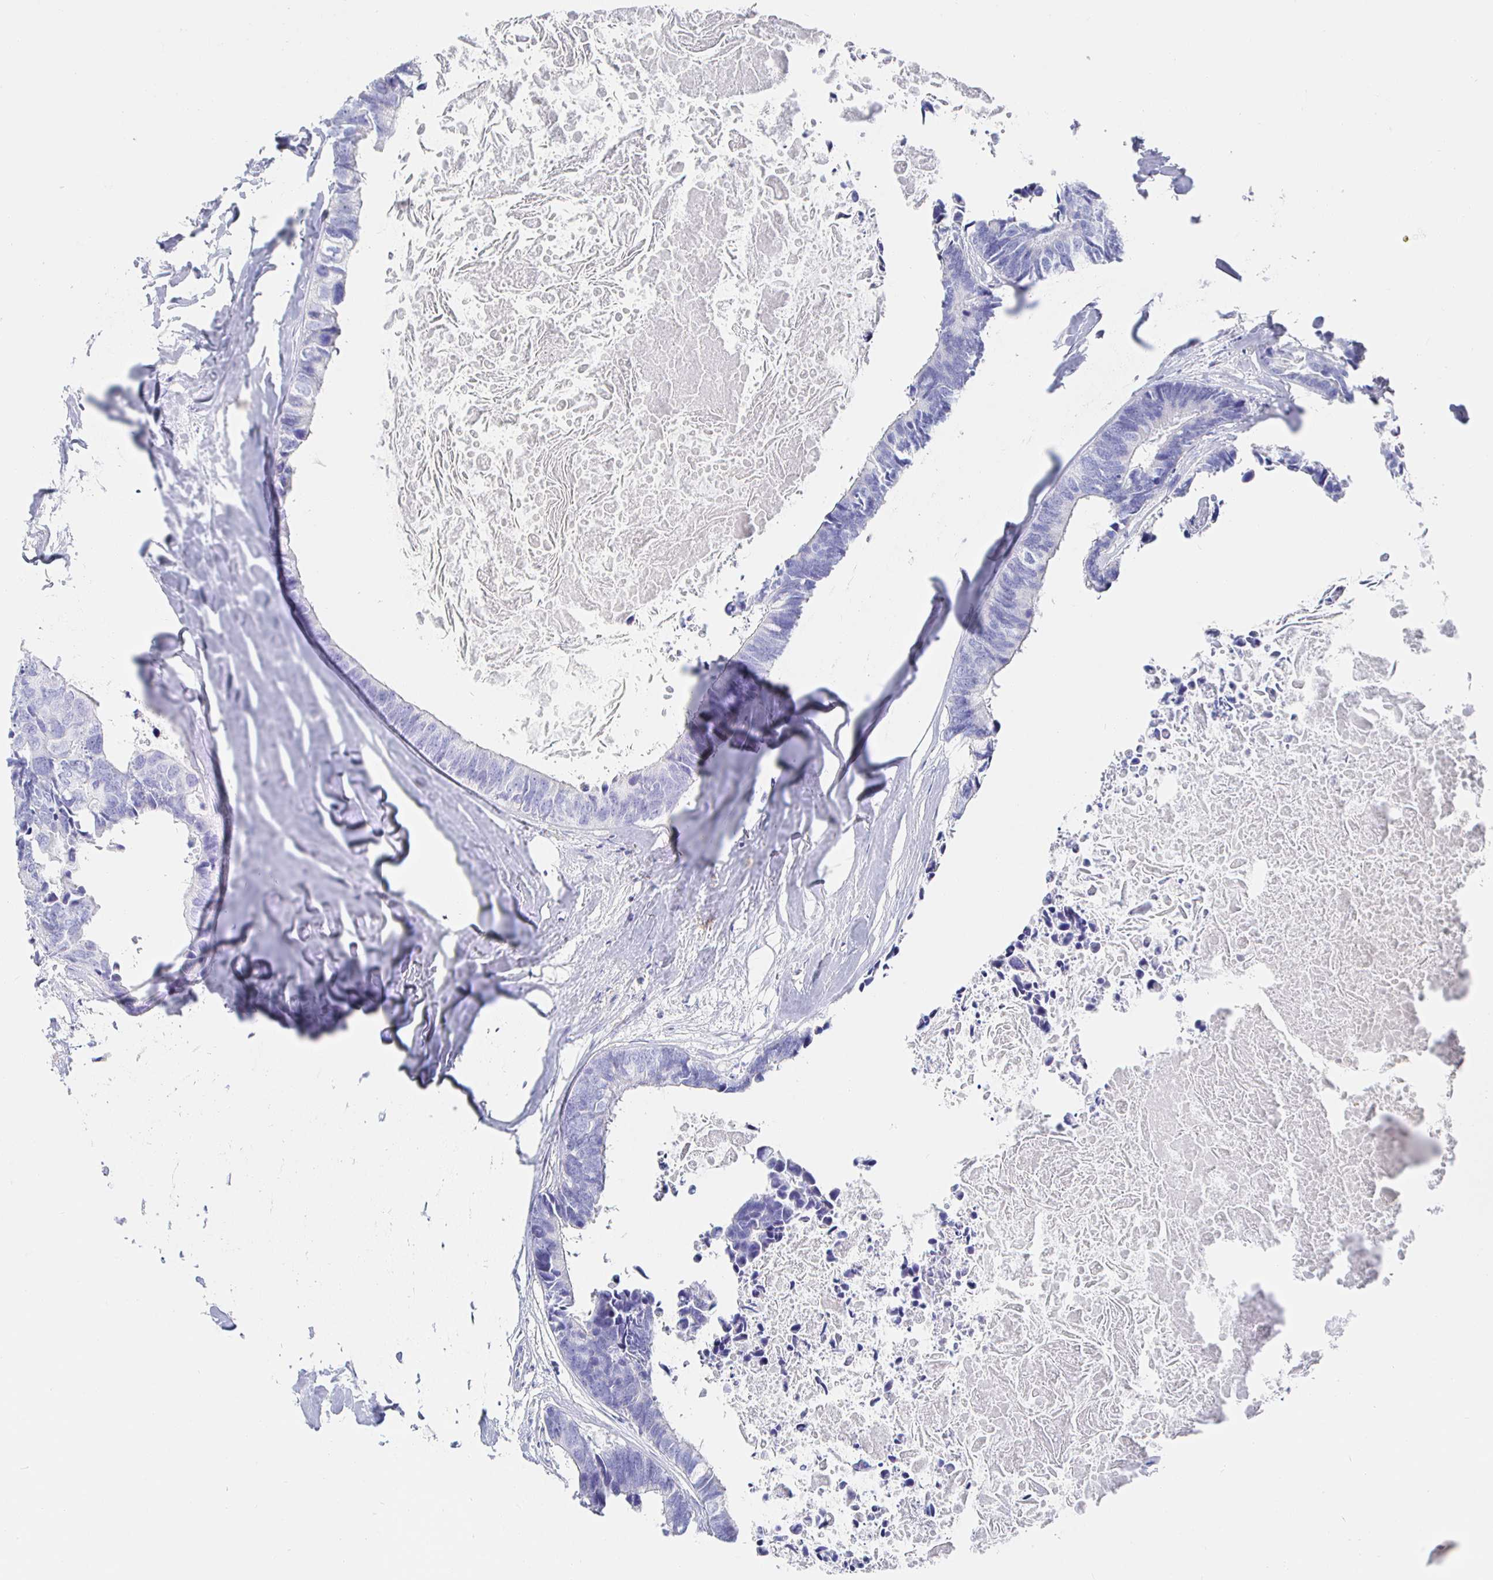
{"staining": {"intensity": "negative", "quantity": "none", "location": "none"}, "tissue": "colorectal cancer", "cell_type": "Tumor cells", "image_type": "cancer", "snomed": [{"axis": "morphology", "description": "Adenocarcinoma, NOS"}, {"axis": "topography", "description": "Colon"}, {"axis": "topography", "description": "Rectum"}], "caption": "Tumor cells are negative for brown protein staining in colorectal cancer (adenocarcinoma). (Stains: DAB (3,3'-diaminobenzidine) immunohistochemistry with hematoxylin counter stain, Microscopy: brightfield microscopy at high magnification).", "gene": "CLCA1", "patient": {"sex": "male", "age": 57}}